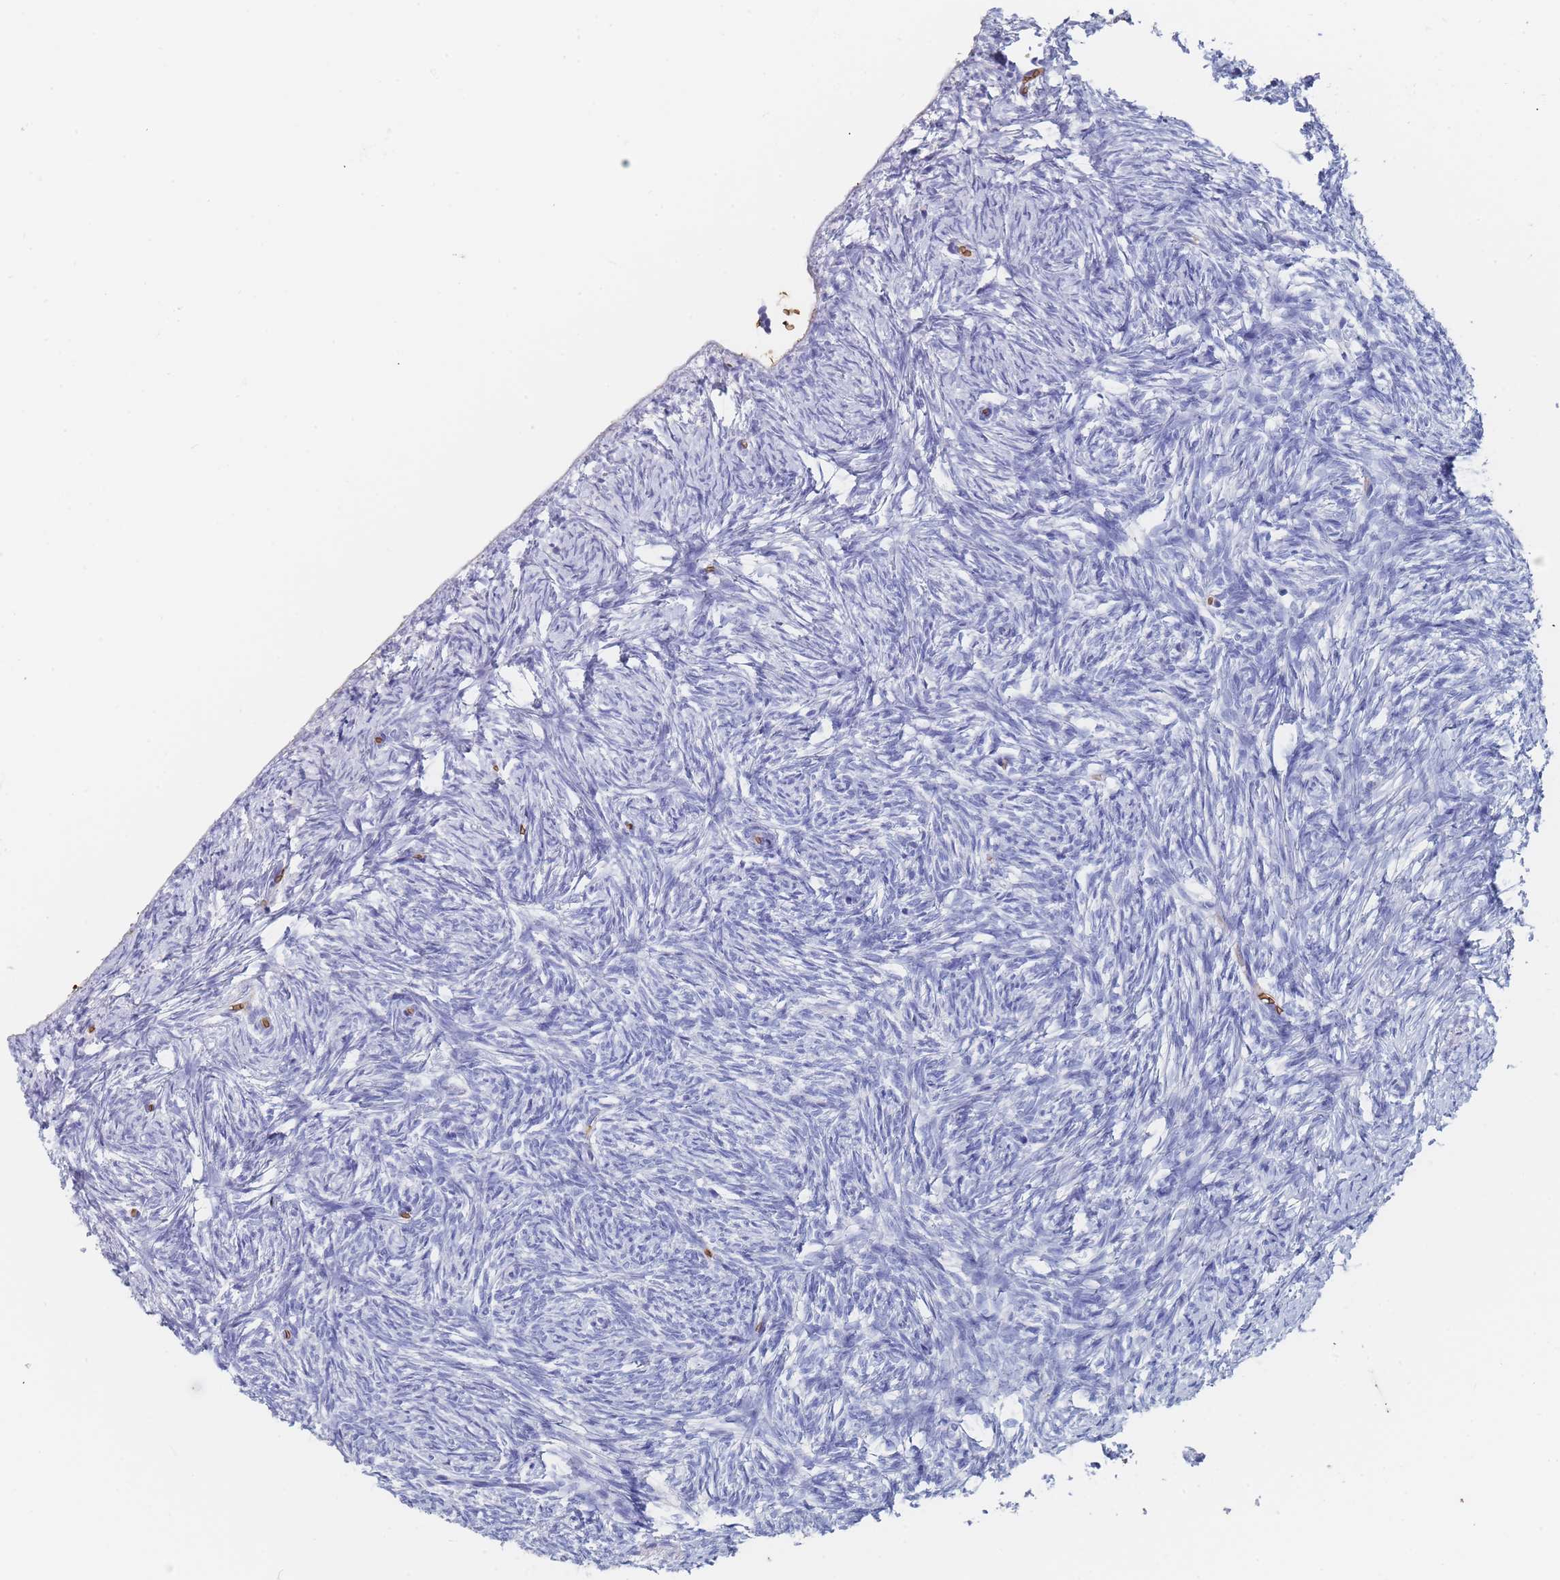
{"staining": {"intensity": "negative", "quantity": "none", "location": "none"}, "tissue": "ovary", "cell_type": "Ovarian stroma cells", "image_type": "normal", "snomed": [{"axis": "morphology", "description": "Normal tissue, NOS"}, {"axis": "topography", "description": "Ovary"}], "caption": "Ovarian stroma cells show no significant protein positivity in unremarkable ovary. Brightfield microscopy of immunohistochemistry stained with DAB (3,3'-diaminobenzidine) (brown) and hematoxylin (blue), captured at high magnification.", "gene": "SLC2A1", "patient": {"sex": "female", "age": 51}}